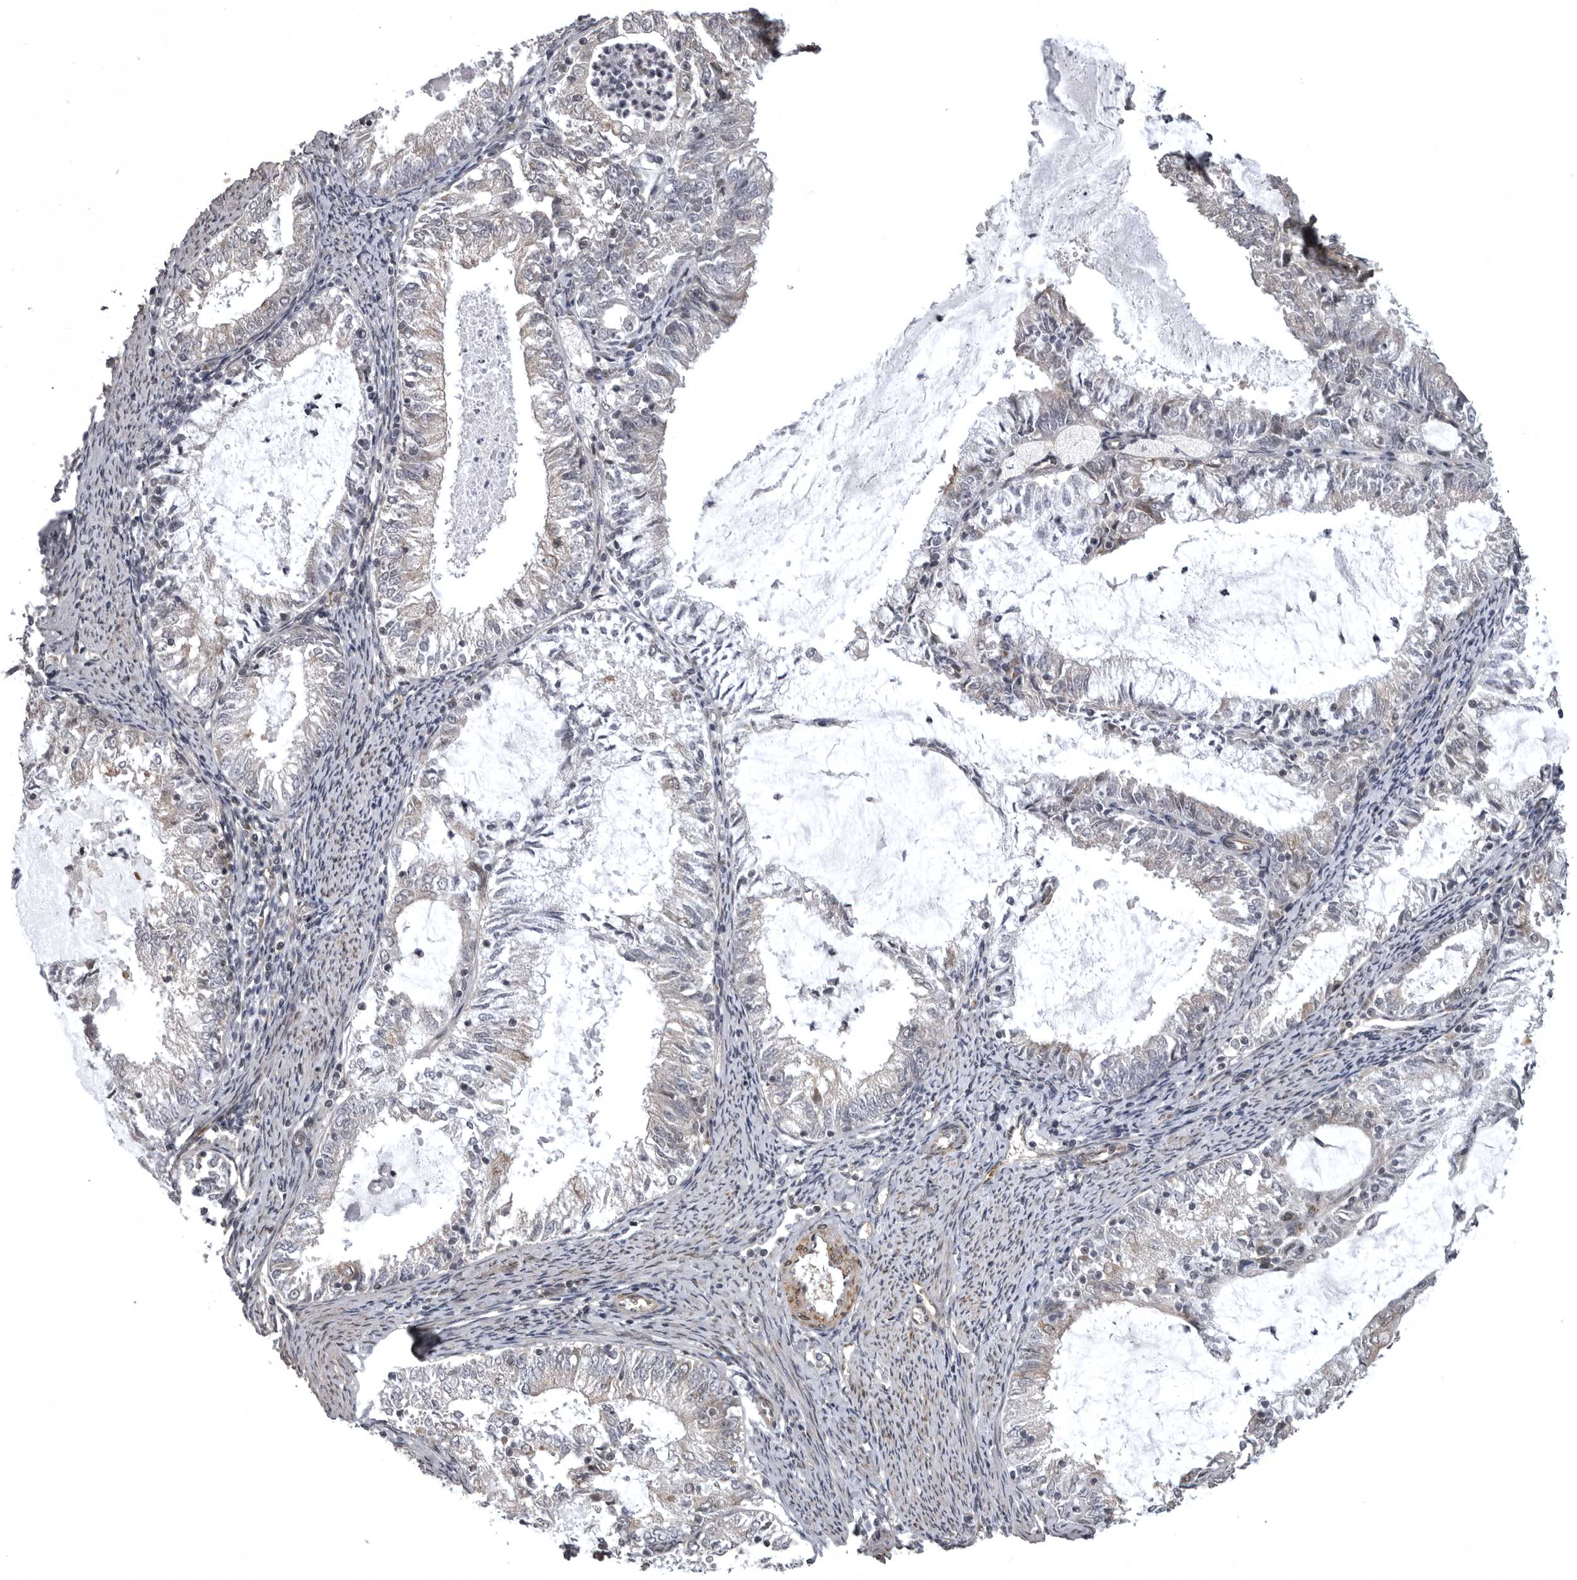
{"staining": {"intensity": "negative", "quantity": "none", "location": "none"}, "tissue": "endometrial cancer", "cell_type": "Tumor cells", "image_type": "cancer", "snomed": [{"axis": "morphology", "description": "Adenocarcinoma, NOS"}, {"axis": "topography", "description": "Endometrium"}], "caption": "A photomicrograph of endometrial adenocarcinoma stained for a protein shows no brown staining in tumor cells.", "gene": "SNX16", "patient": {"sex": "female", "age": 57}}